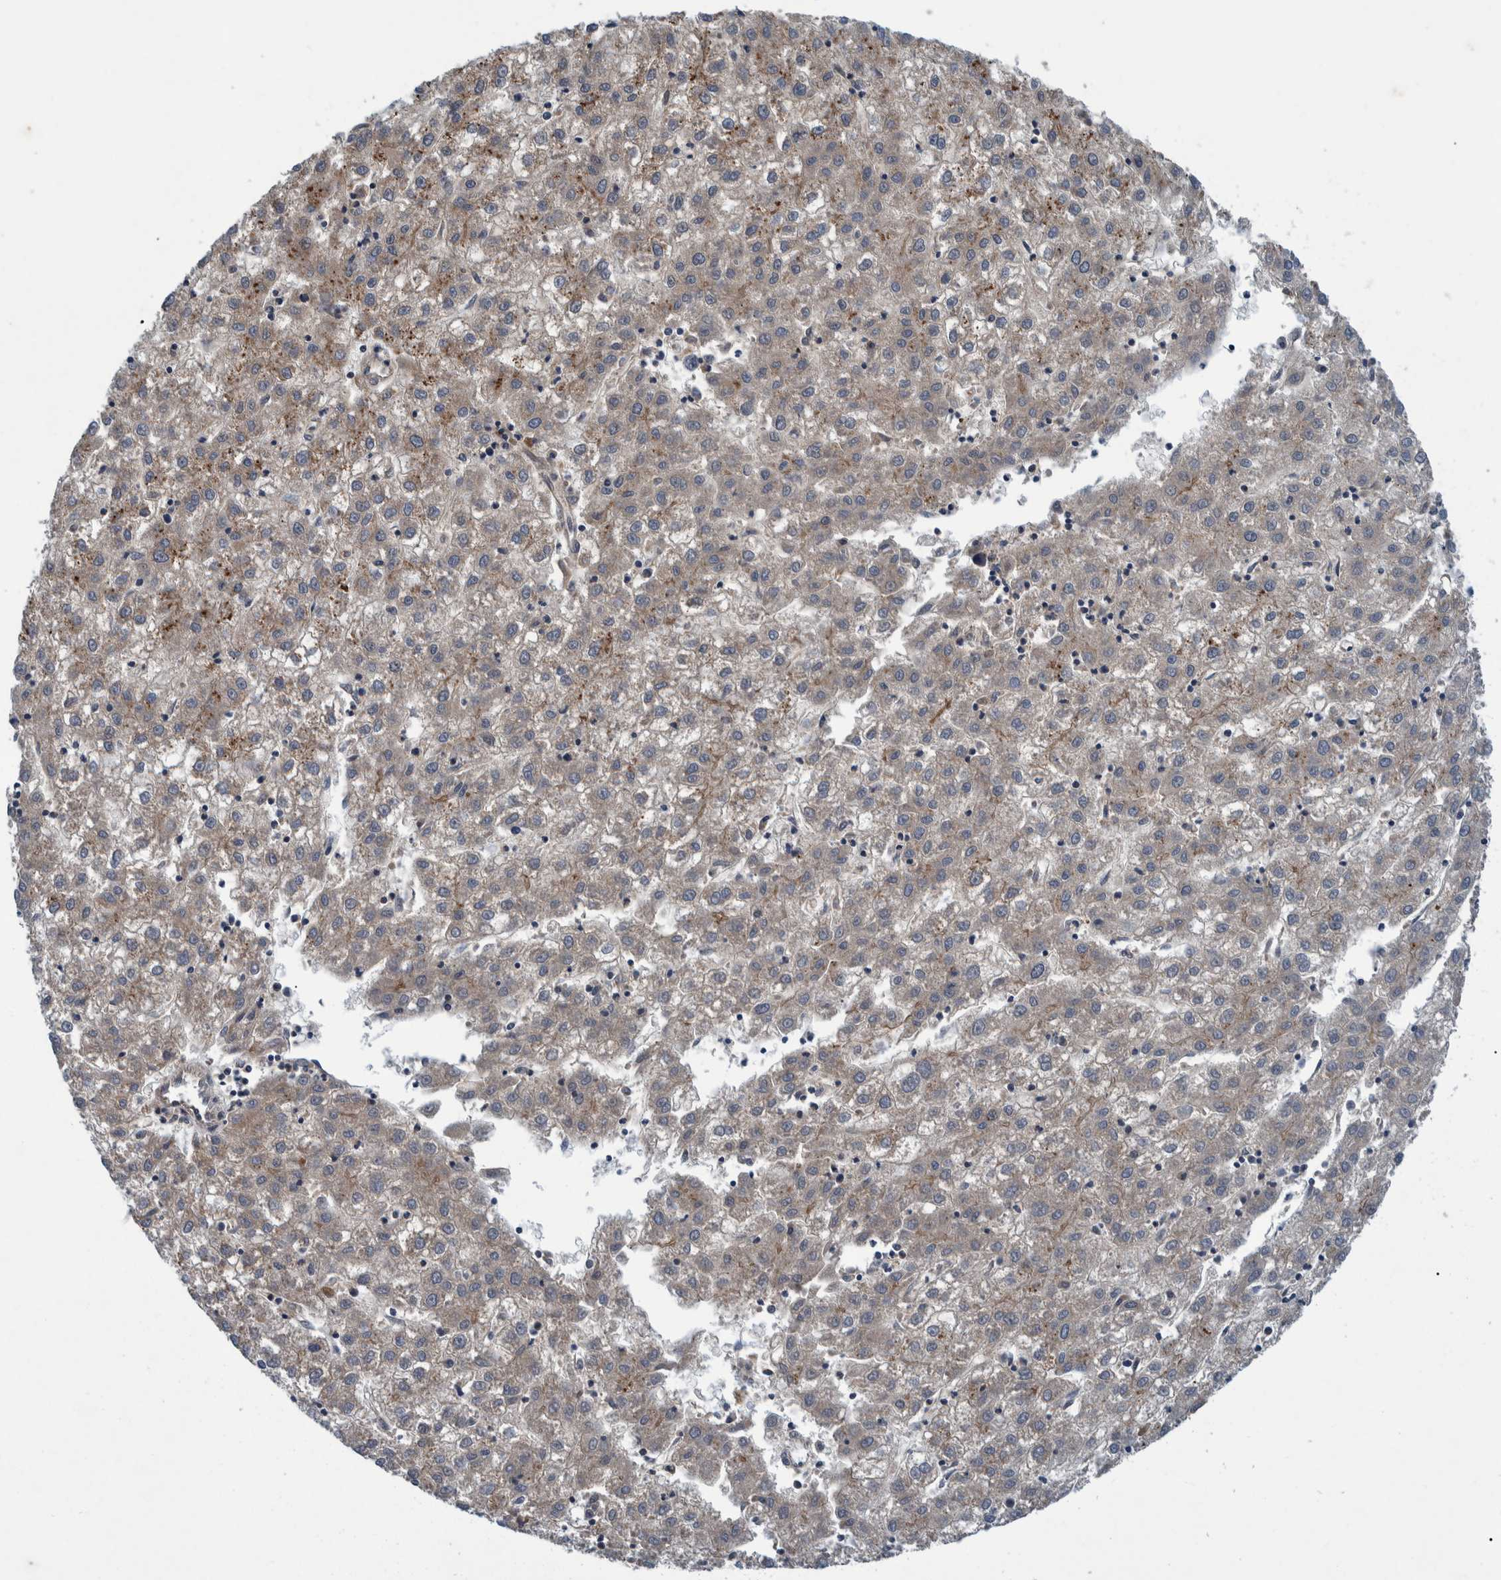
{"staining": {"intensity": "weak", "quantity": ">75%", "location": "cytoplasmic/membranous"}, "tissue": "liver cancer", "cell_type": "Tumor cells", "image_type": "cancer", "snomed": [{"axis": "morphology", "description": "Carcinoma, Hepatocellular, NOS"}, {"axis": "topography", "description": "Liver"}], "caption": "A histopathology image of liver cancer stained for a protein reveals weak cytoplasmic/membranous brown staining in tumor cells. The staining was performed using DAB (3,3'-diaminobenzidine) to visualize the protein expression in brown, while the nuclei were stained in blue with hematoxylin (Magnification: 20x).", "gene": "ITIH3", "patient": {"sex": "male", "age": 72}}